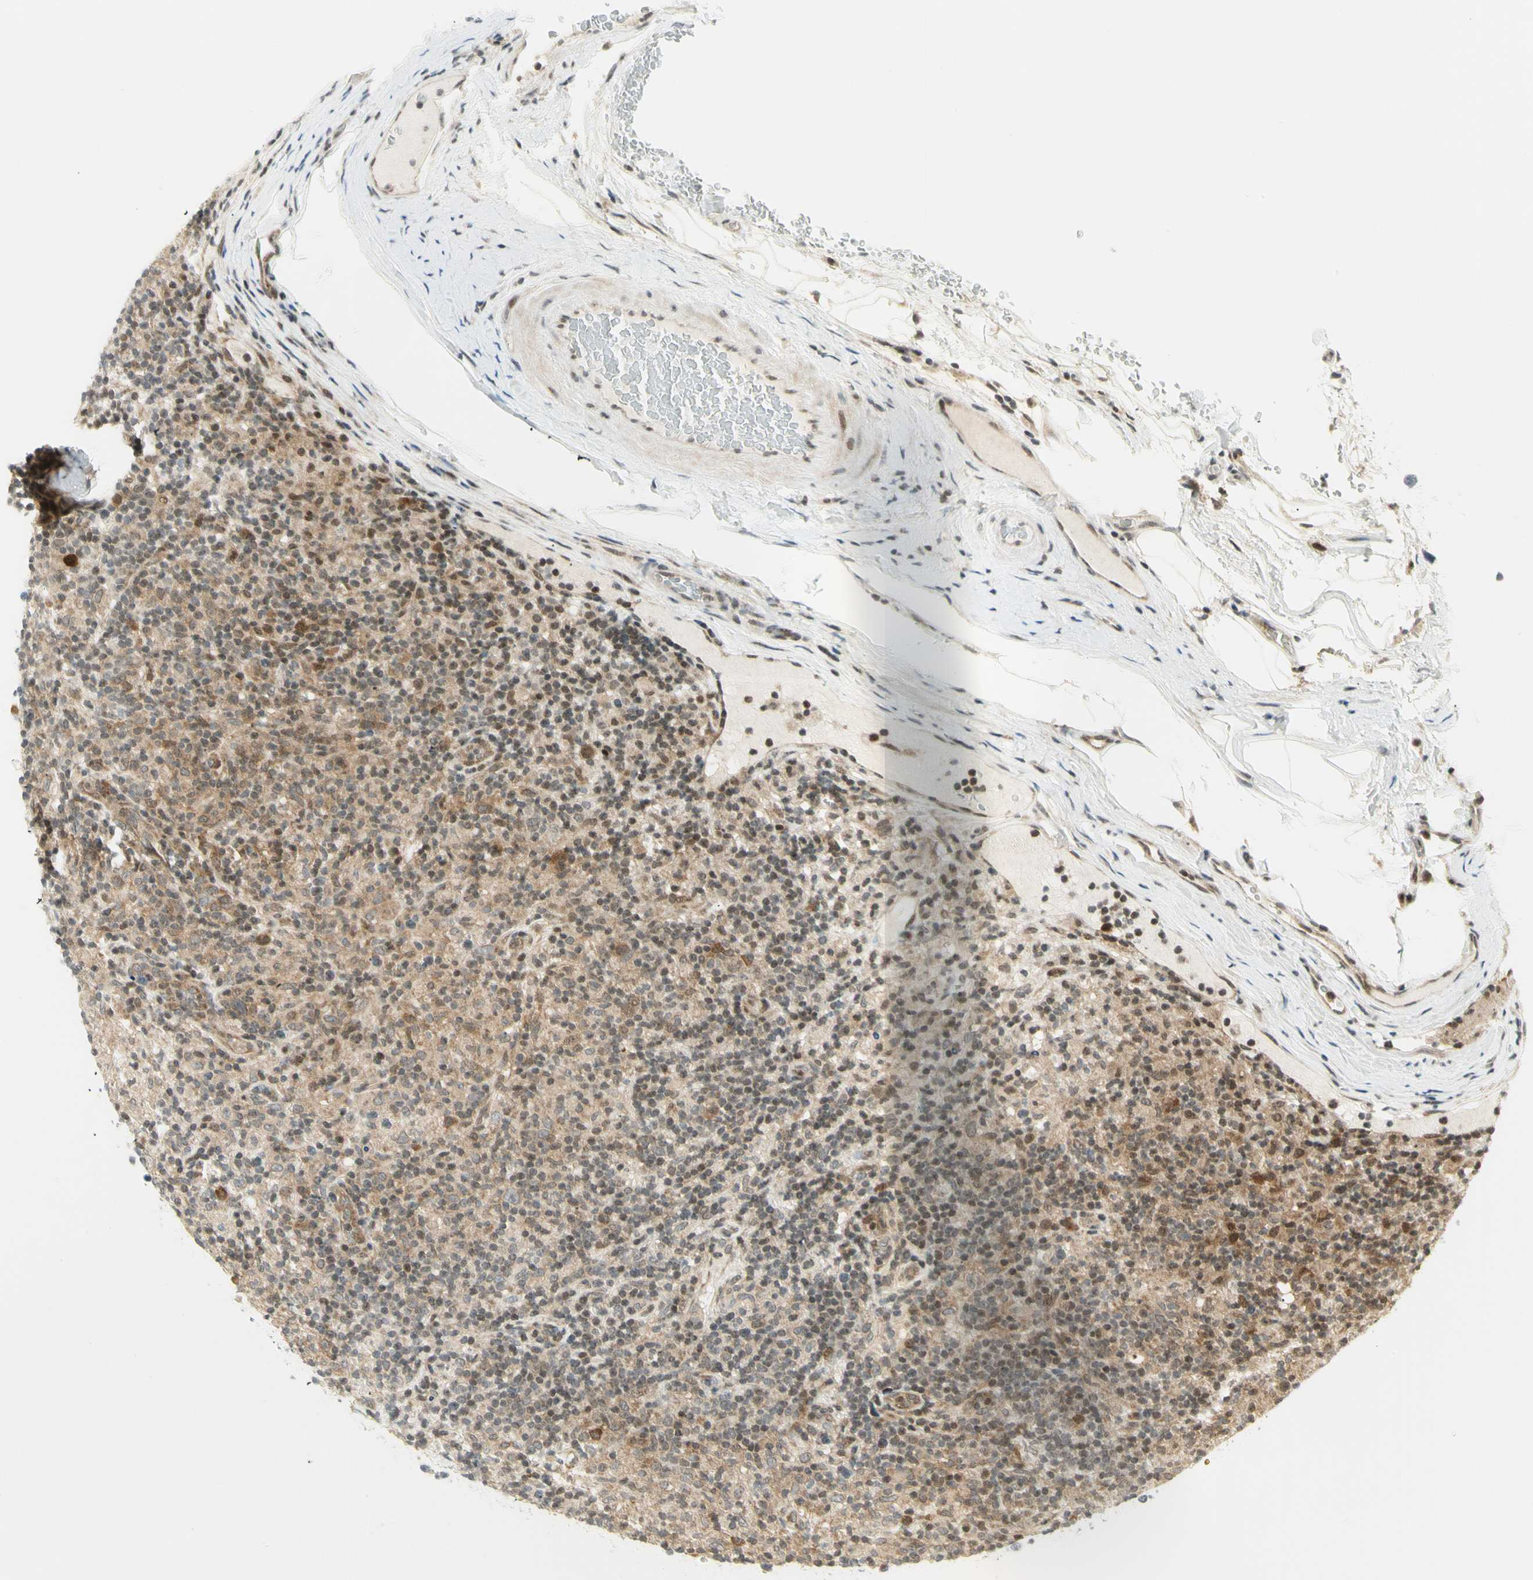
{"staining": {"intensity": "weak", "quantity": ">75%", "location": "cytoplasmic/membranous"}, "tissue": "lymphoma", "cell_type": "Tumor cells", "image_type": "cancer", "snomed": [{"axis": "morphology", "description": "Hodgkin's disease, NOS"}, {"axis": "topography", "description": "Lymph node"}], "caption": "A brown stain shows weak cytoplasmic/membranous expression of a protein in human Hodgkin's disease tumor cells.", "gene": "TPT1", "patient": {"sex": "male", "age": 70}}